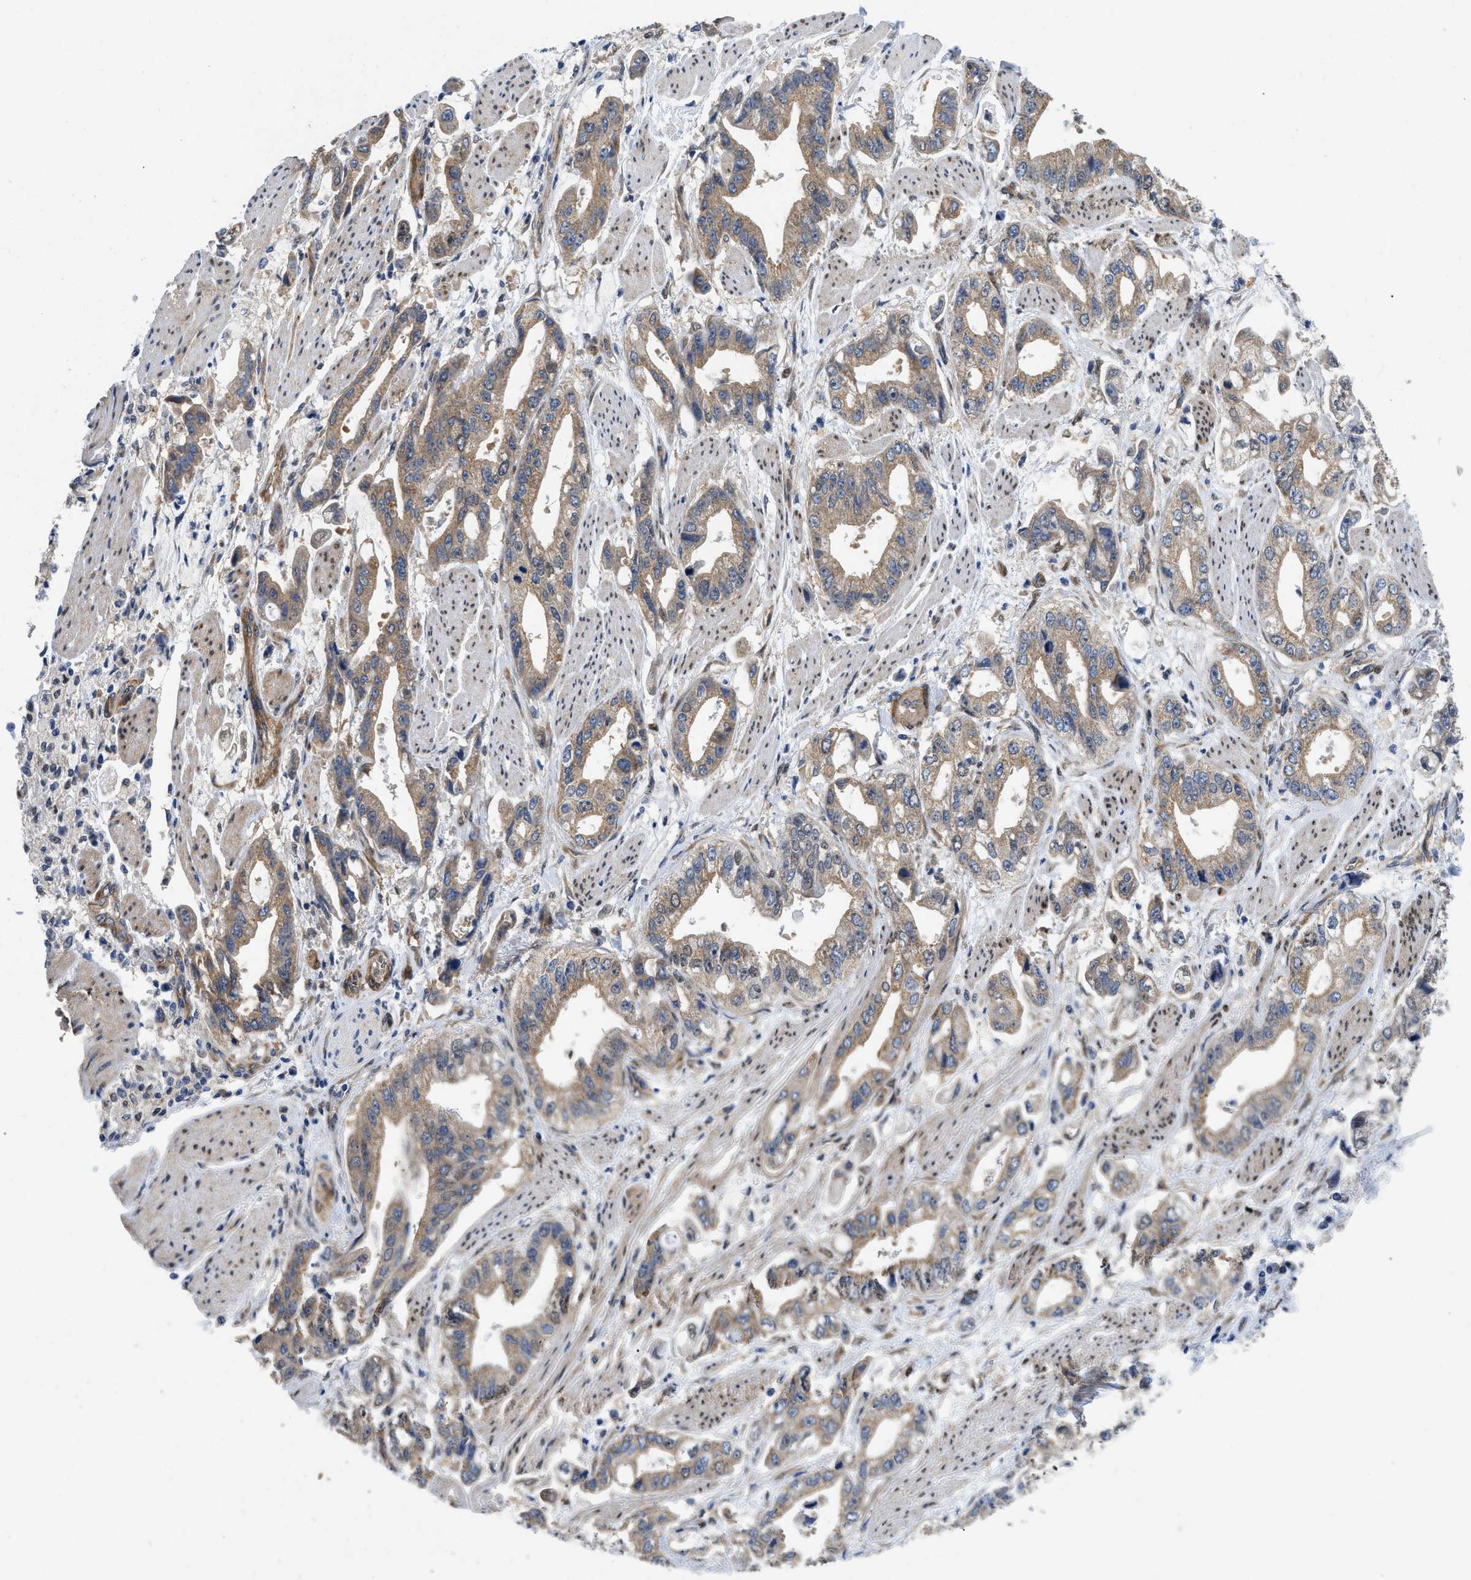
{"staining": {"intensity": "moderate", "quantity": ">75%", "location": "cytoplasmic/membranous"}, "tissue": "stomach cancer", "cell_type": "Tumor cells", "image_type": "cancer", "snomed": [{"axis": "morphology", "description": "Normal tissue, NOS"}, {"axis": "morphology", "description": "Adenocarcinoma, NOS"}, {"axis": "topography", "description": "Stomach"}], "caption": "Moderate cytoplasmic/membranous protein expression is present in about >75% of tumor cells in stomach cancer (adenocarcinoma).", "gene": "RAPH1", "patient": {"sex": "male", "age": 62}}